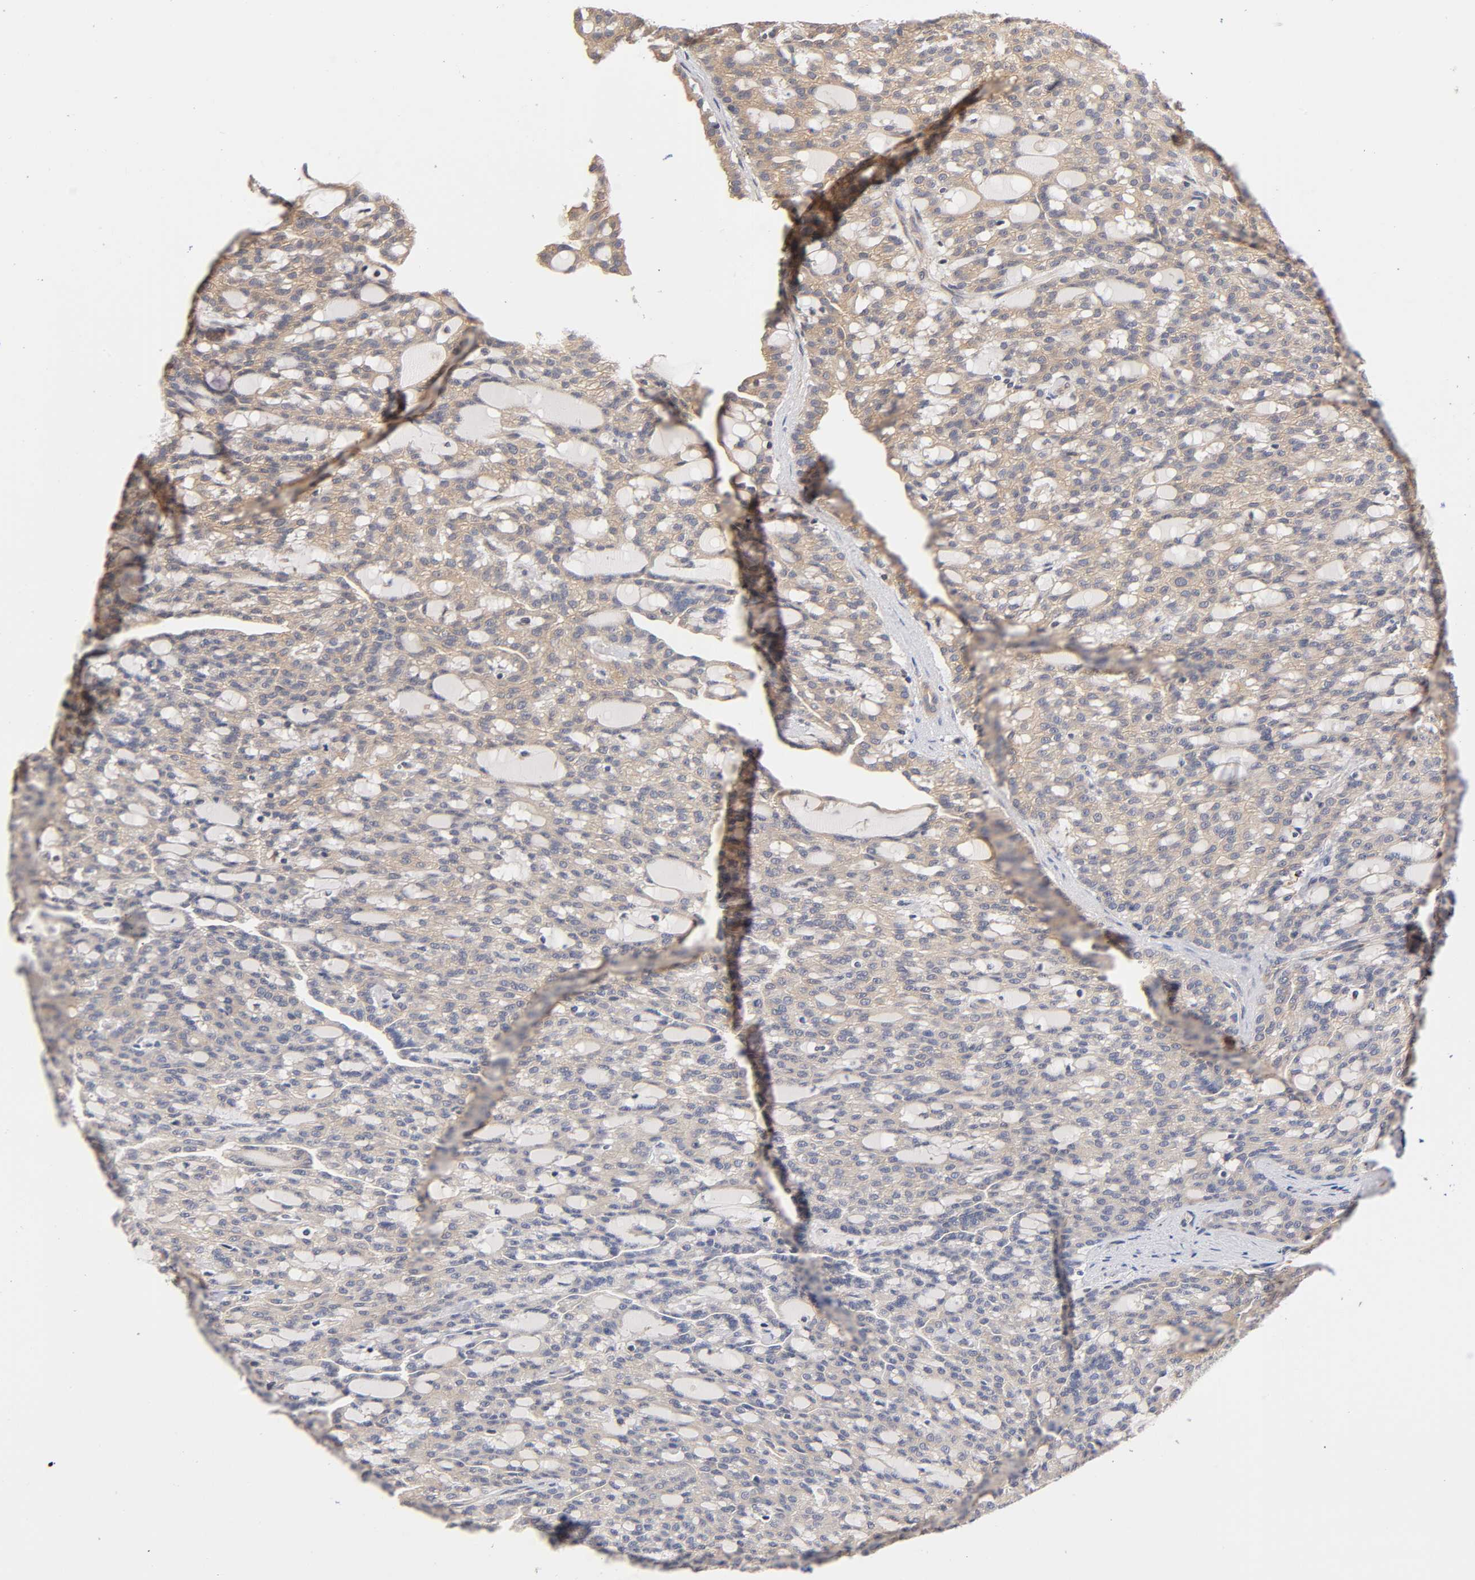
{"staining": {"intensity": "weak", "quantity": ">75%", "location": "cytoplasmic/membranous"}, "tissue": "renal cancer", "cell_type": "Tumor cells", "image_type": "cancer", "snomed": [{"axis": "morphology", "description": "Adenocarcinoma, NOS"}, {"axis": "topography", "description": "Kidney"}], "caption": "Renal cancer stained with IHC shows weak cytoplasmic/membranous positivity in approximately >75% of tumor cells.", "gene": "PDE5A", "patient": {"sex": "male", "age": 63}}